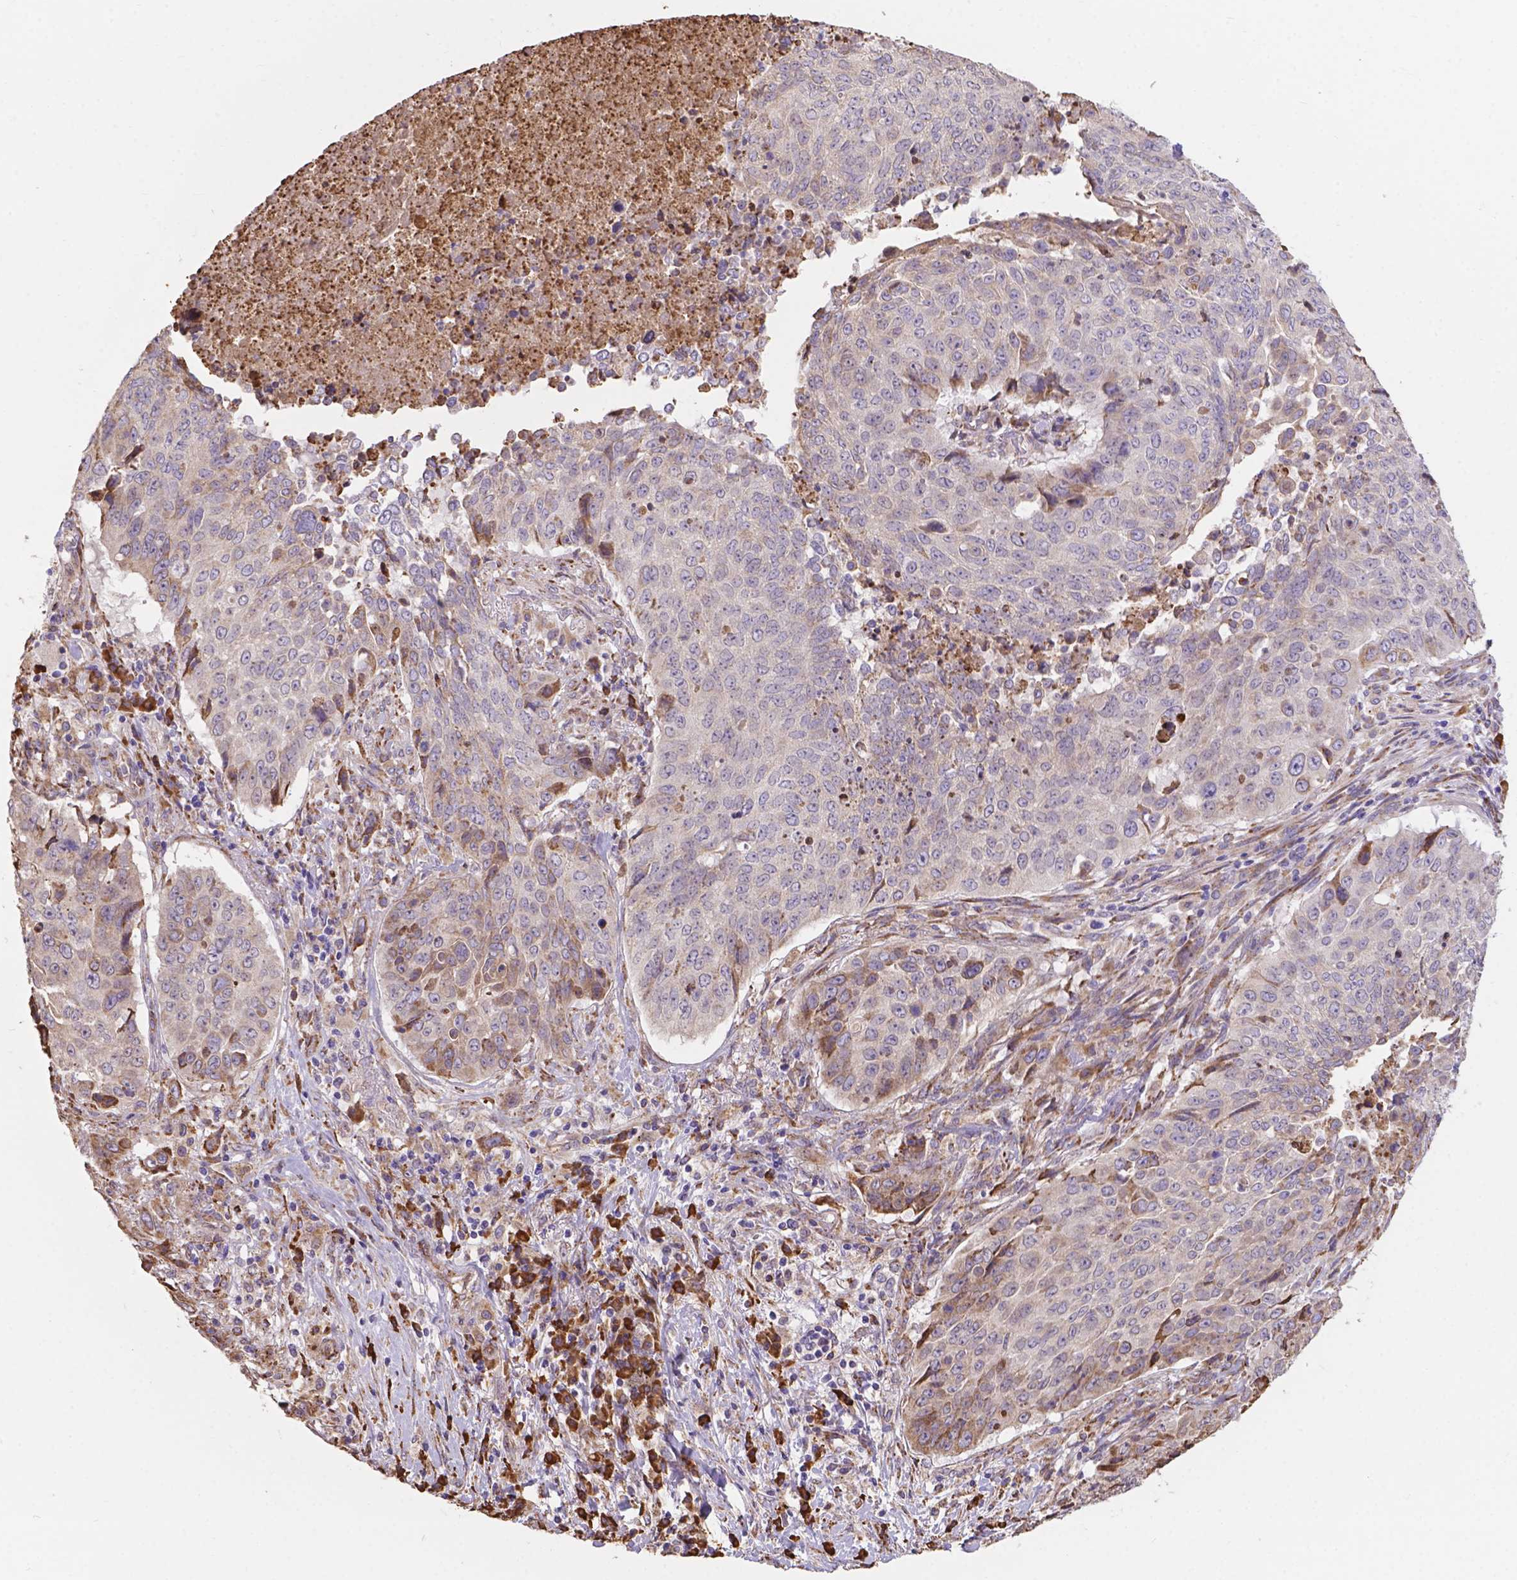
{"staining": {"intensity": "weak", "quantity": "<25%", "location": "cytoplasmic/membranous"}, "tissue": "lung cancer", "cell_type": "Tumor cells", "image_type": "cancer", "snomed": [{"axis": "morphology", "description": "Normal tissue, NOS"}, {"axis": "morphology", "description": "Squamous cell carcinoma, NOS"}, {"axis": "topography", "description": "Bronchus"}, {"axis": "topography", "description": "Lung"}], "caption": "The photomicrograph exhibits no significant staining in tumor cells of lung squamous cell carcinoma. (DAB IHC with hematoxylin counter stain).", "gene": "IPO11", "patient": {"sex": "male", "age": 64}}